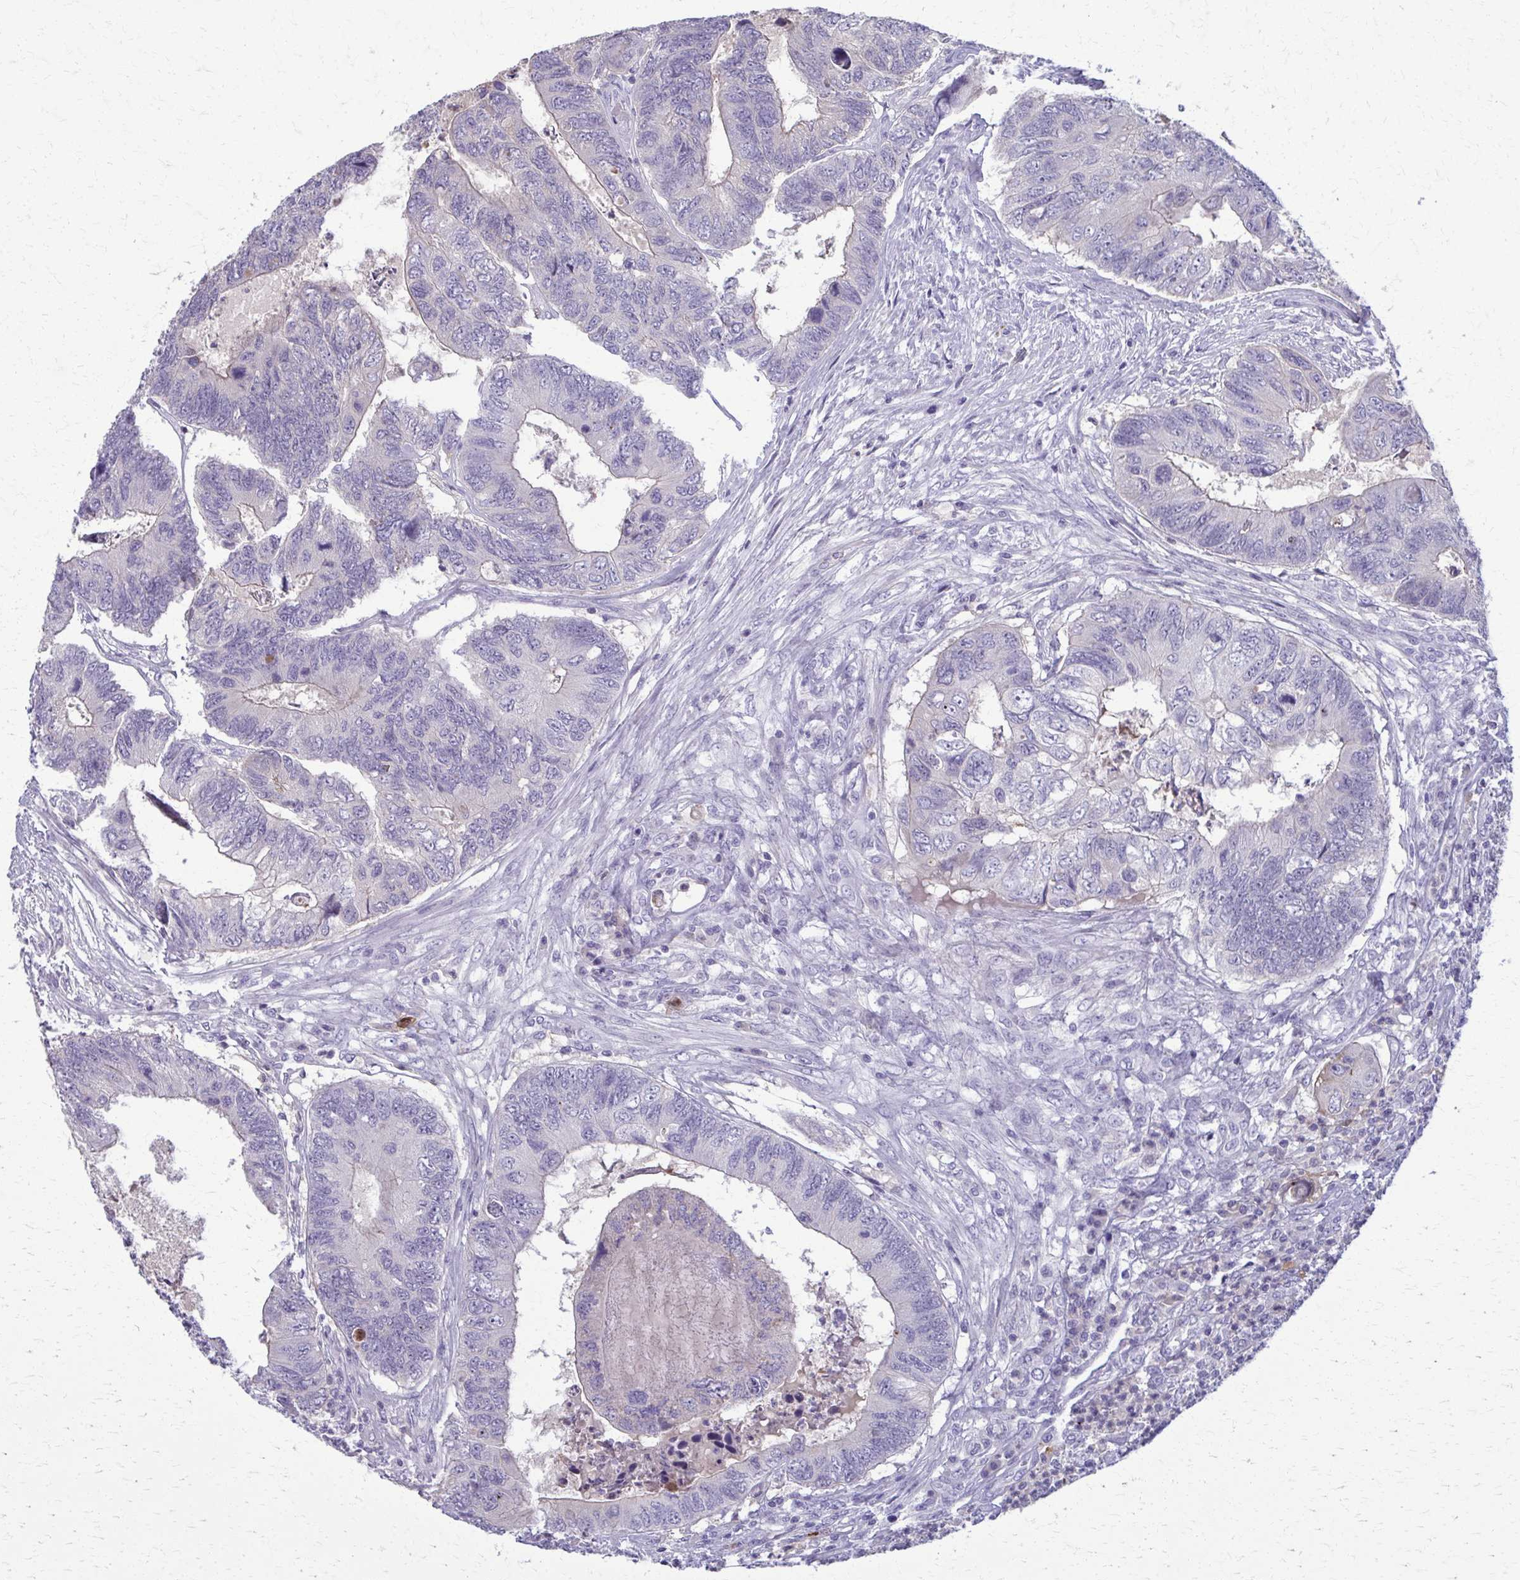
{"staining": {"intensity": "weak", "quantity": "<25%", "location": "cytoplasmic/membranous"}, "tissue": "colorectal cancer", "cell_type": "Tumor cells", "image_type": "cancer", "snomed": [{"axis": "morphology", "description": "Adenocarcinoma, NOS"}, {"axis": "topography", "description": "Colon"}], "caption": "Colorectal cancer (adenocarcinoma) was stained to show a protein in brown. There is no significant positivity in tumor cells.", "gene": "OR4M1", "patient": {"sex": "female", "age": 67}}